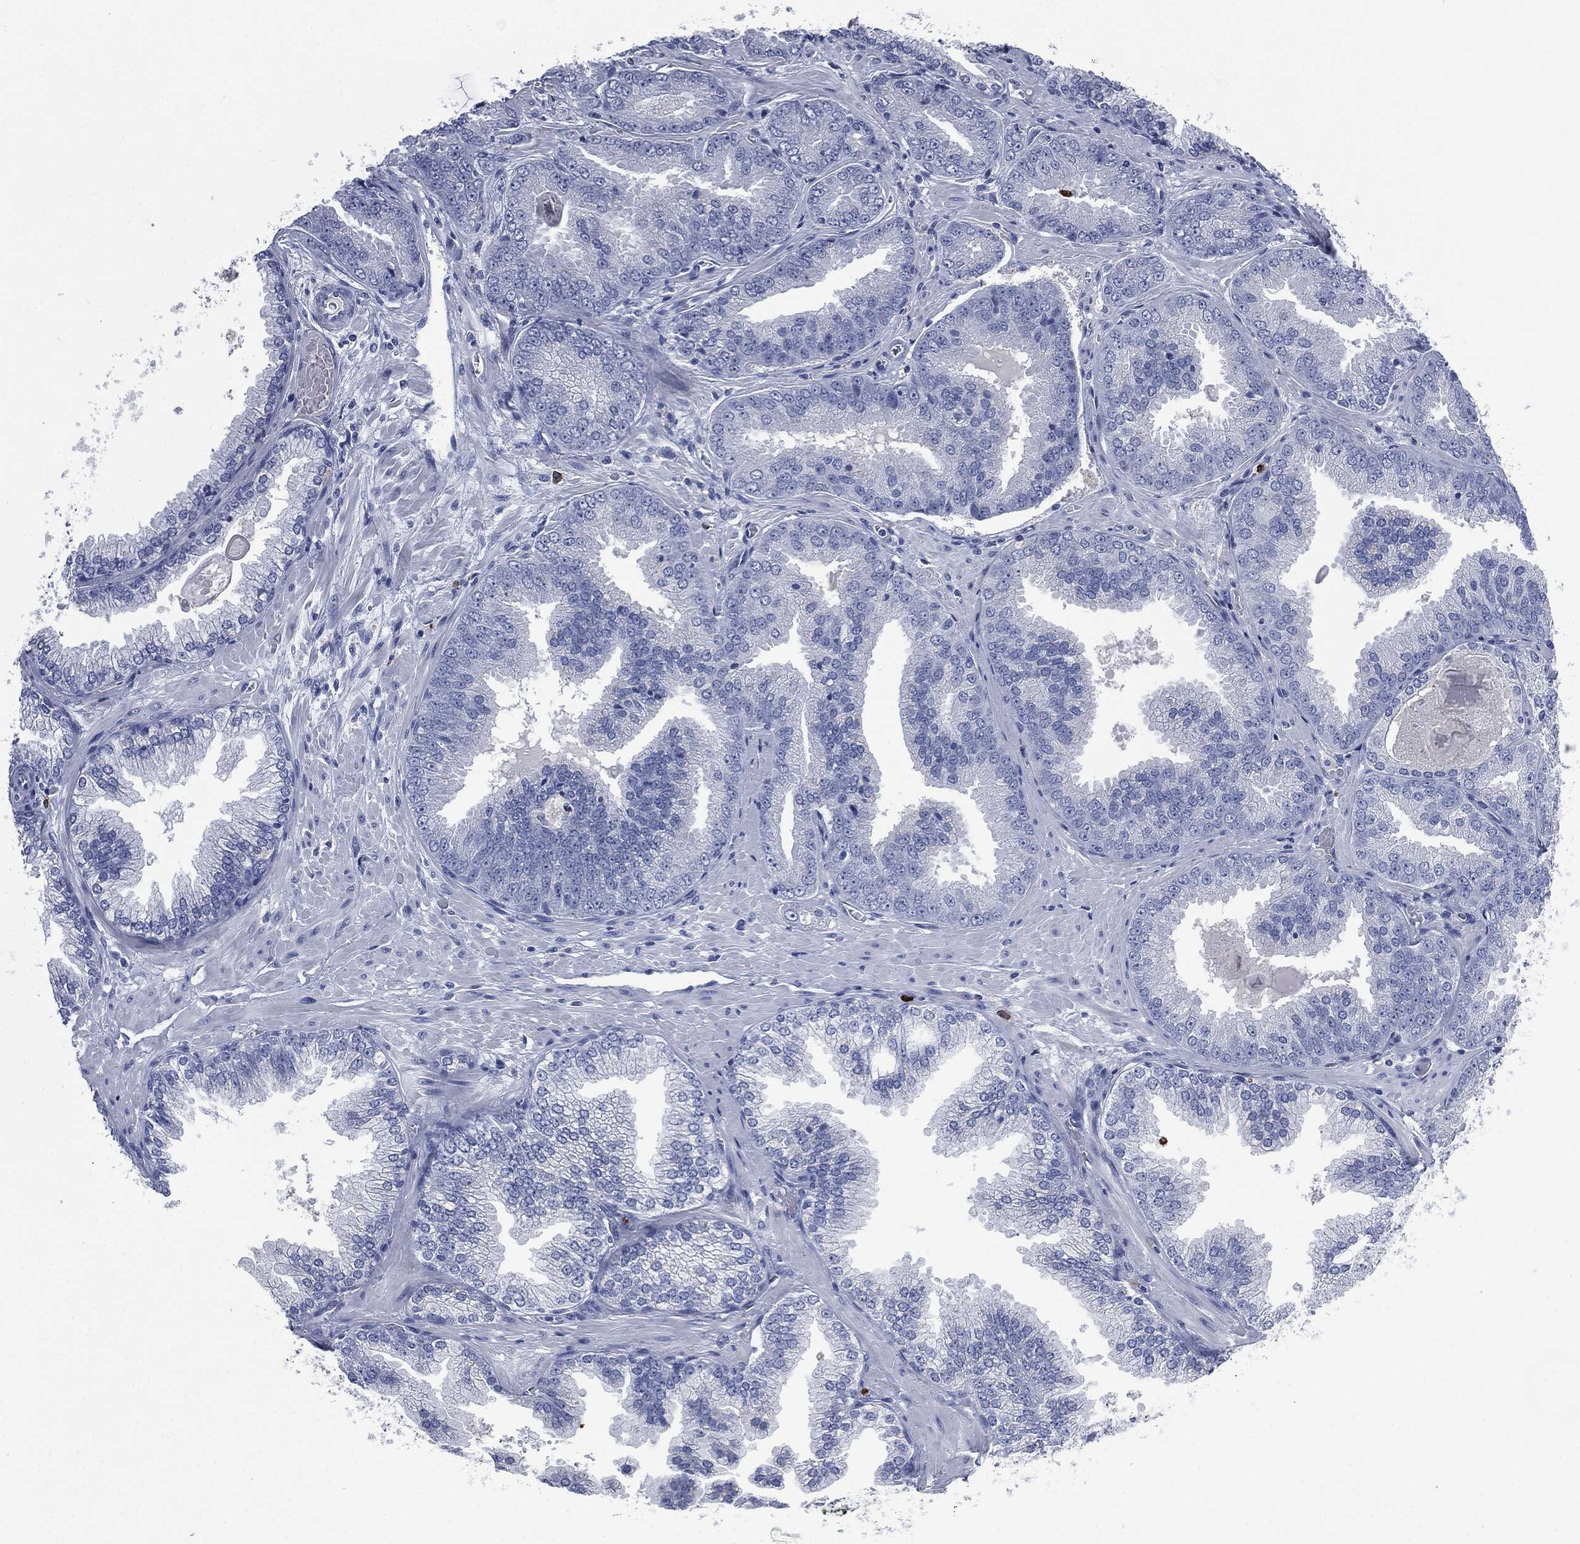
{"staining": {"intensity": "negative", "quantity": "none", "location": "none"}, "tissue": "prostate cancer", "cell_type": "Tumor cells", "image_type": "cancer", "snomed": [{"axis": "morphology", "description": "Adenocarcinoma, Low grade"}, {"axis": "topography", "description": "Prostate"}], "caption": "This is an immunohistochemistry (IHC) image of human prostate cancer. There is no positivity in tumor cells.", "gene": "CEACAM8", "patient": {"sex": "male", "age": 72}}